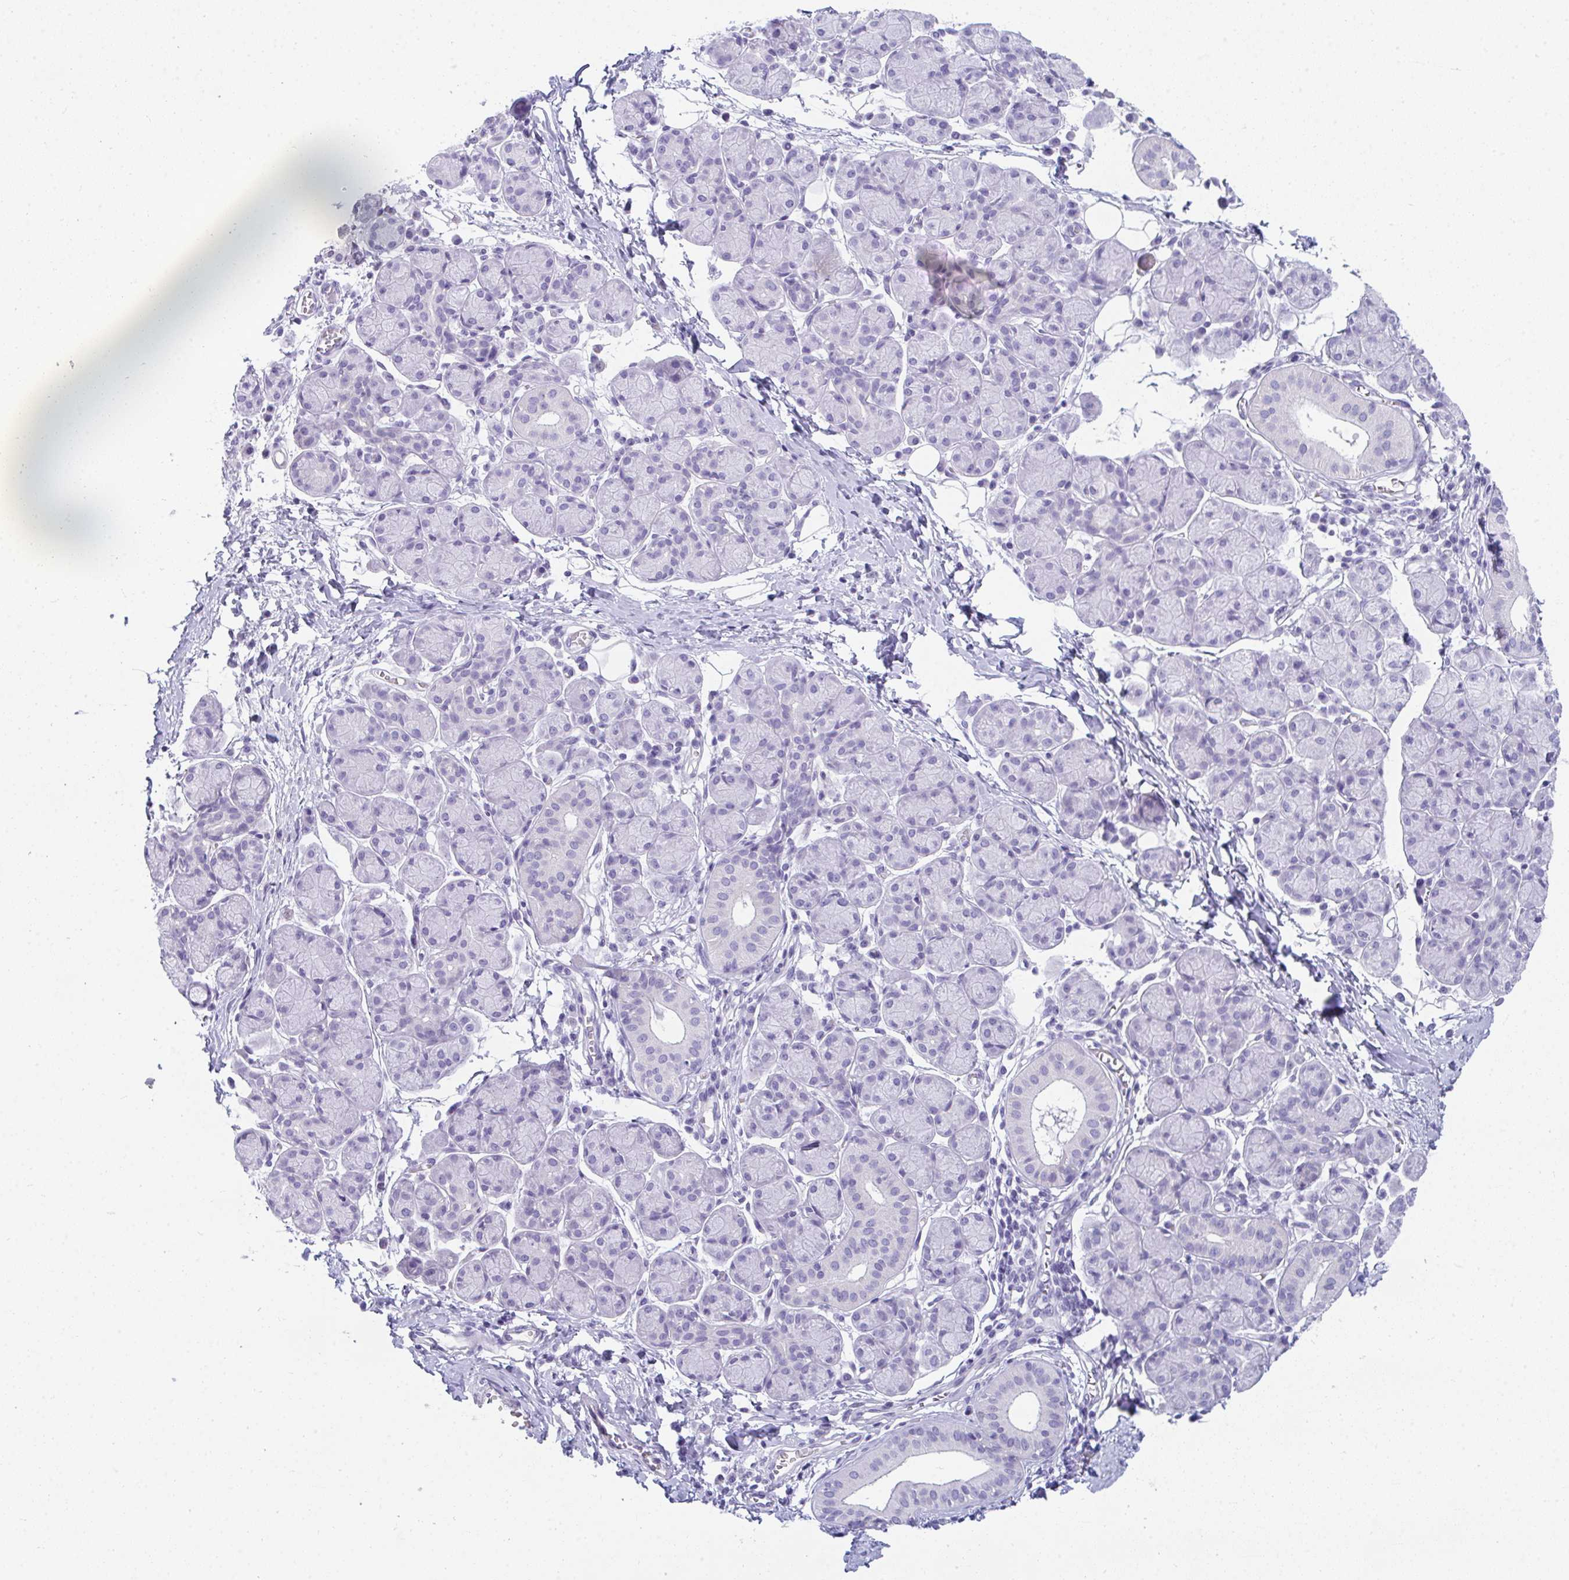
{"staining": {"intensity": "negative", "quantity": "none", "location": "none"}, "tissue": "salivary gland", "cell_type": "Glandular cells", "image_type": "normal", "snomed": [{"axis": "morphology", "description": "Normal tissue, NOS"}, {"axis": "morphology", "description": "Inflammation, NOS"}, {"axis": "topography", "description": "Lymph node"}, {"axis": "topography", "description": "Salivary gland"}], "caption": "IHC histopathology image of unremarkable salivary gland: human salivary gland stained with DAB (3,3'-diaminobenzidine) exhibits no significant protein staining in glandular cells.", "gene": "TTC30A", "patient": {"sex": "male", "age": 3}}